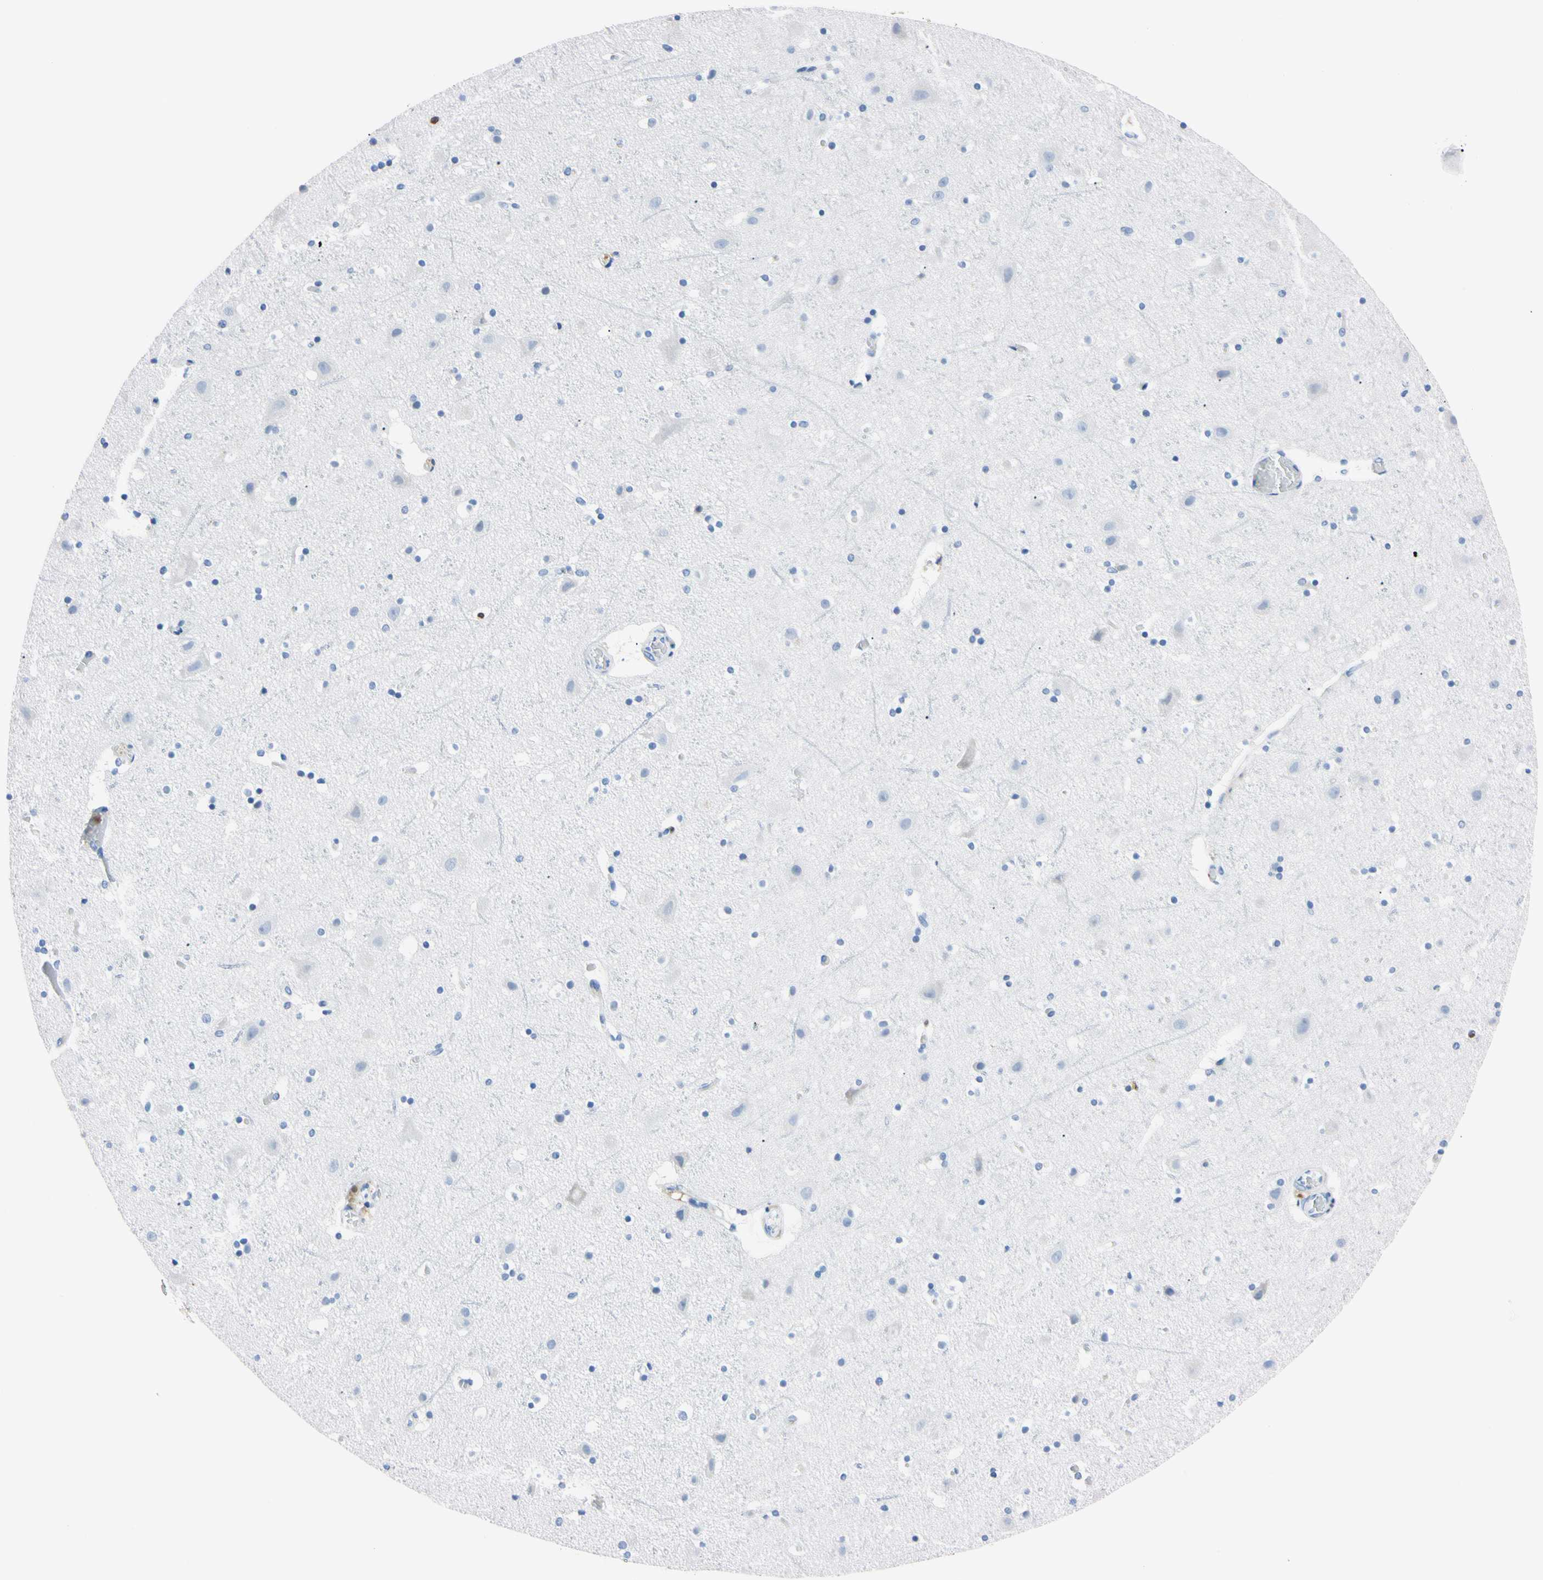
{"staining": {"intensity": "negative", "quantity": "none", "location": "none"}, "tissue": "cerebral cortex", "cell_type": "Endothelial cells", "image_type": "normal", "snomed": [{"axis": "morphology", "description": "Normal tissue, NOS"}, {"axis": "topography", "description": "Cerebral cortex"}], "caption": "Cerebral cortex was stained to show a protein in brown. There is no significant positivity in endothelial cells.", "gene": "NCF4", "patient": {"sex": "male", "age": 45}}